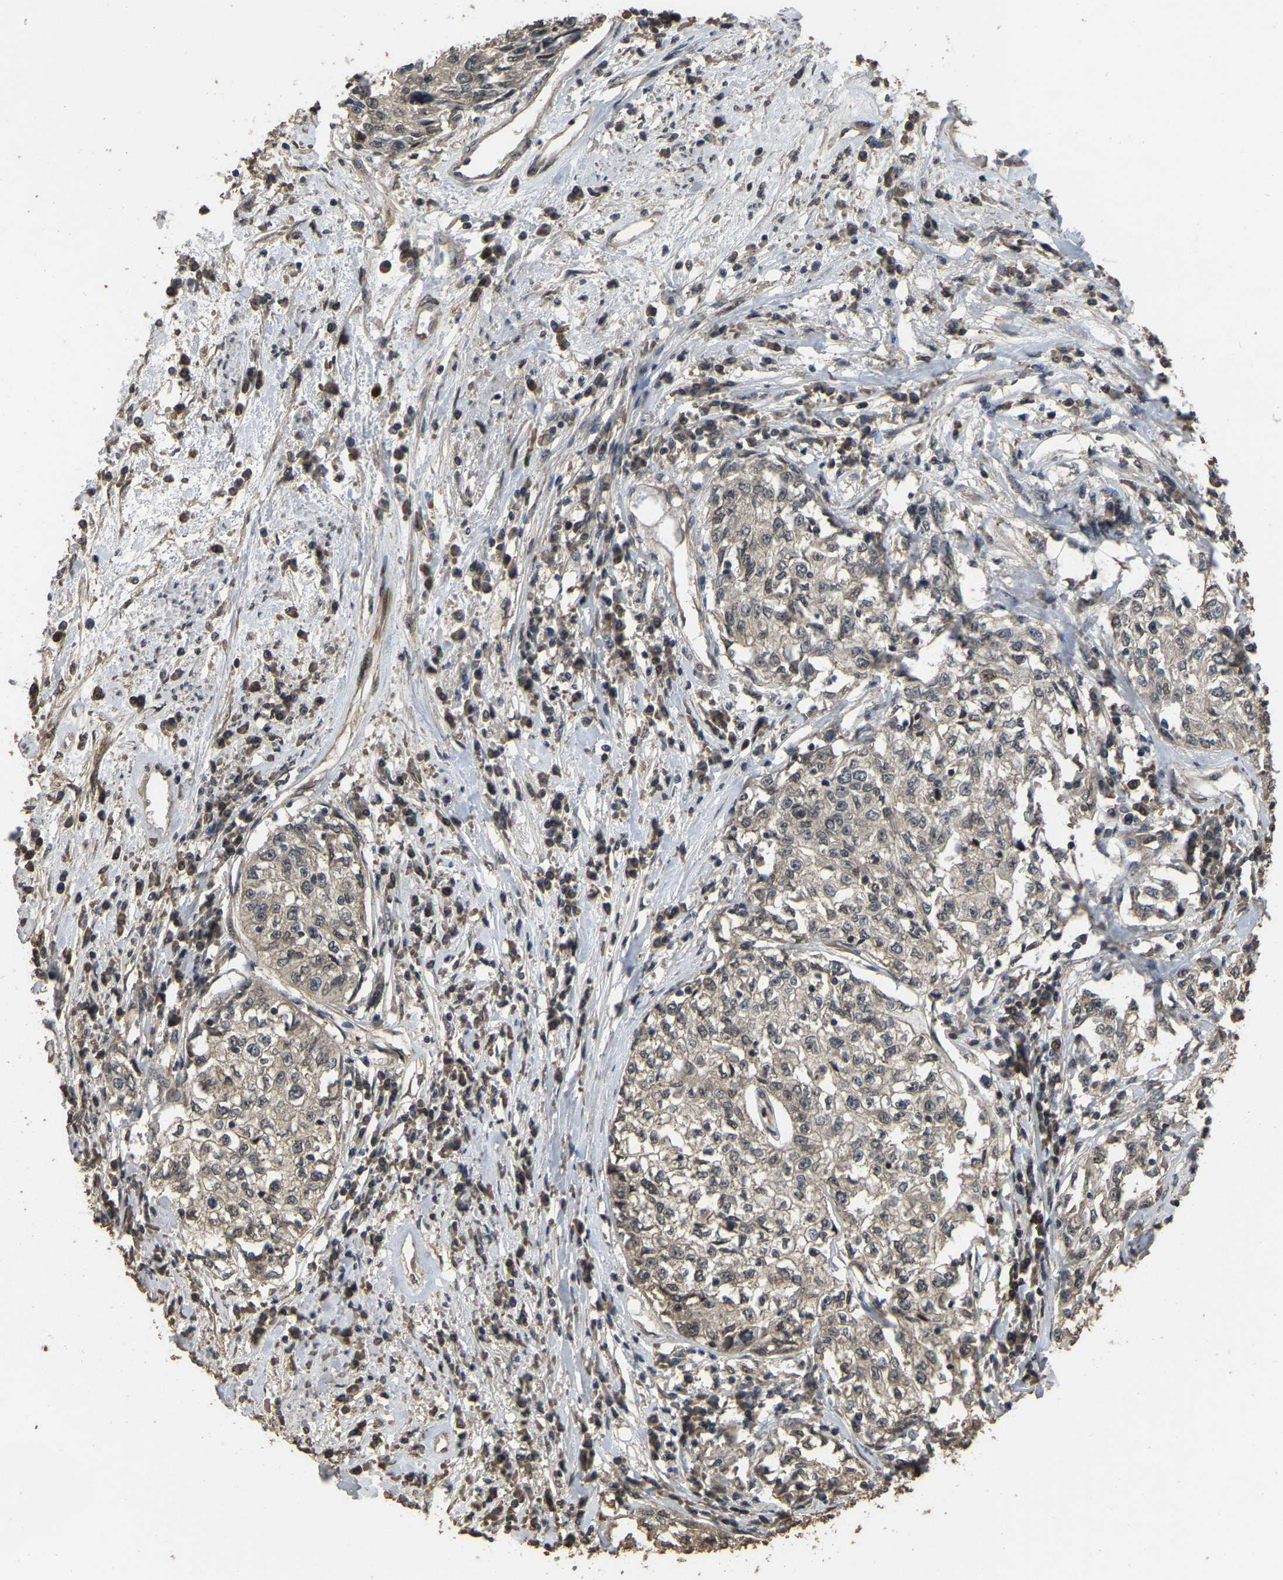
{"staining": {"intensity": "negative", "quantity": "none", "location": "none"}, "tissue": "cervical cancer", "cell_type": "Tumor cells", "image_type": "cancer", "snomed": [{"axis": "morphology", "description": "Squamous cell carcinoma, NOS"}, {"axis": "topography", "description": "Cervix"}], "caption": "DAB (3,3'-diaminobenzidine) immunohistochemical staining of human cervical squamous cell carcinoma exhibits no significant expression in tumor cells.", "gene": "ARHGAP23", "patient": {"sex": "female", "age": 57}}